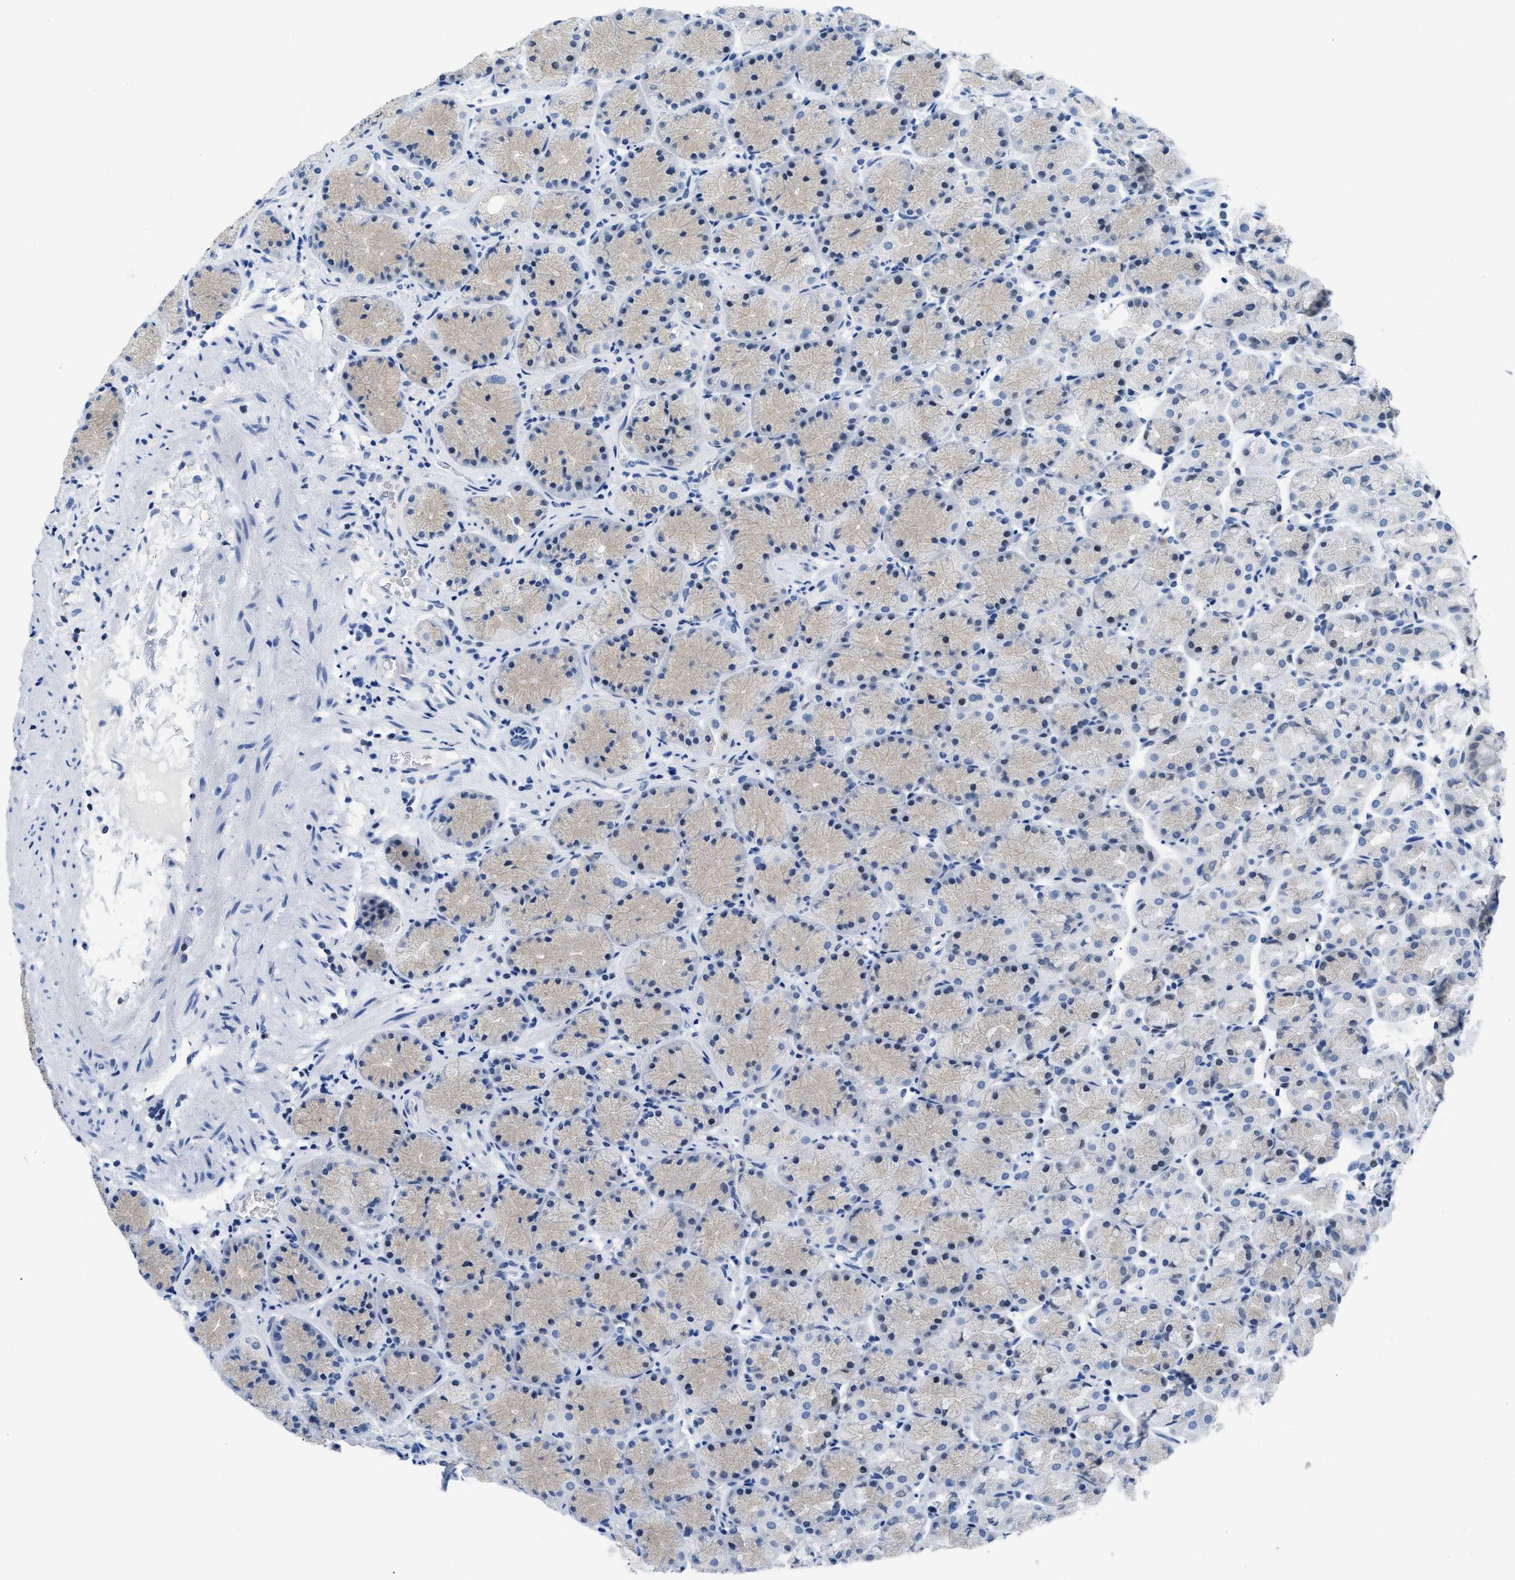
{"staining": {"intensity": "weak", "quantity": "<25%", "location": "cytoplasmic/membranous"}, "tissue": "stomach", "cell_type": "Glandular cells", "image_type": "normal", "snomed": [{"axis": "morphology", "description": "Normal tissue, NOS"}, {"axis": "topography", "description": "Stomach"}], "caption": "This is an IHC image of unremarkable stomach. There is no positivity in glandular cells.", "gene": "NFATC2", "patient": {"sex": "male", "age": 42}}